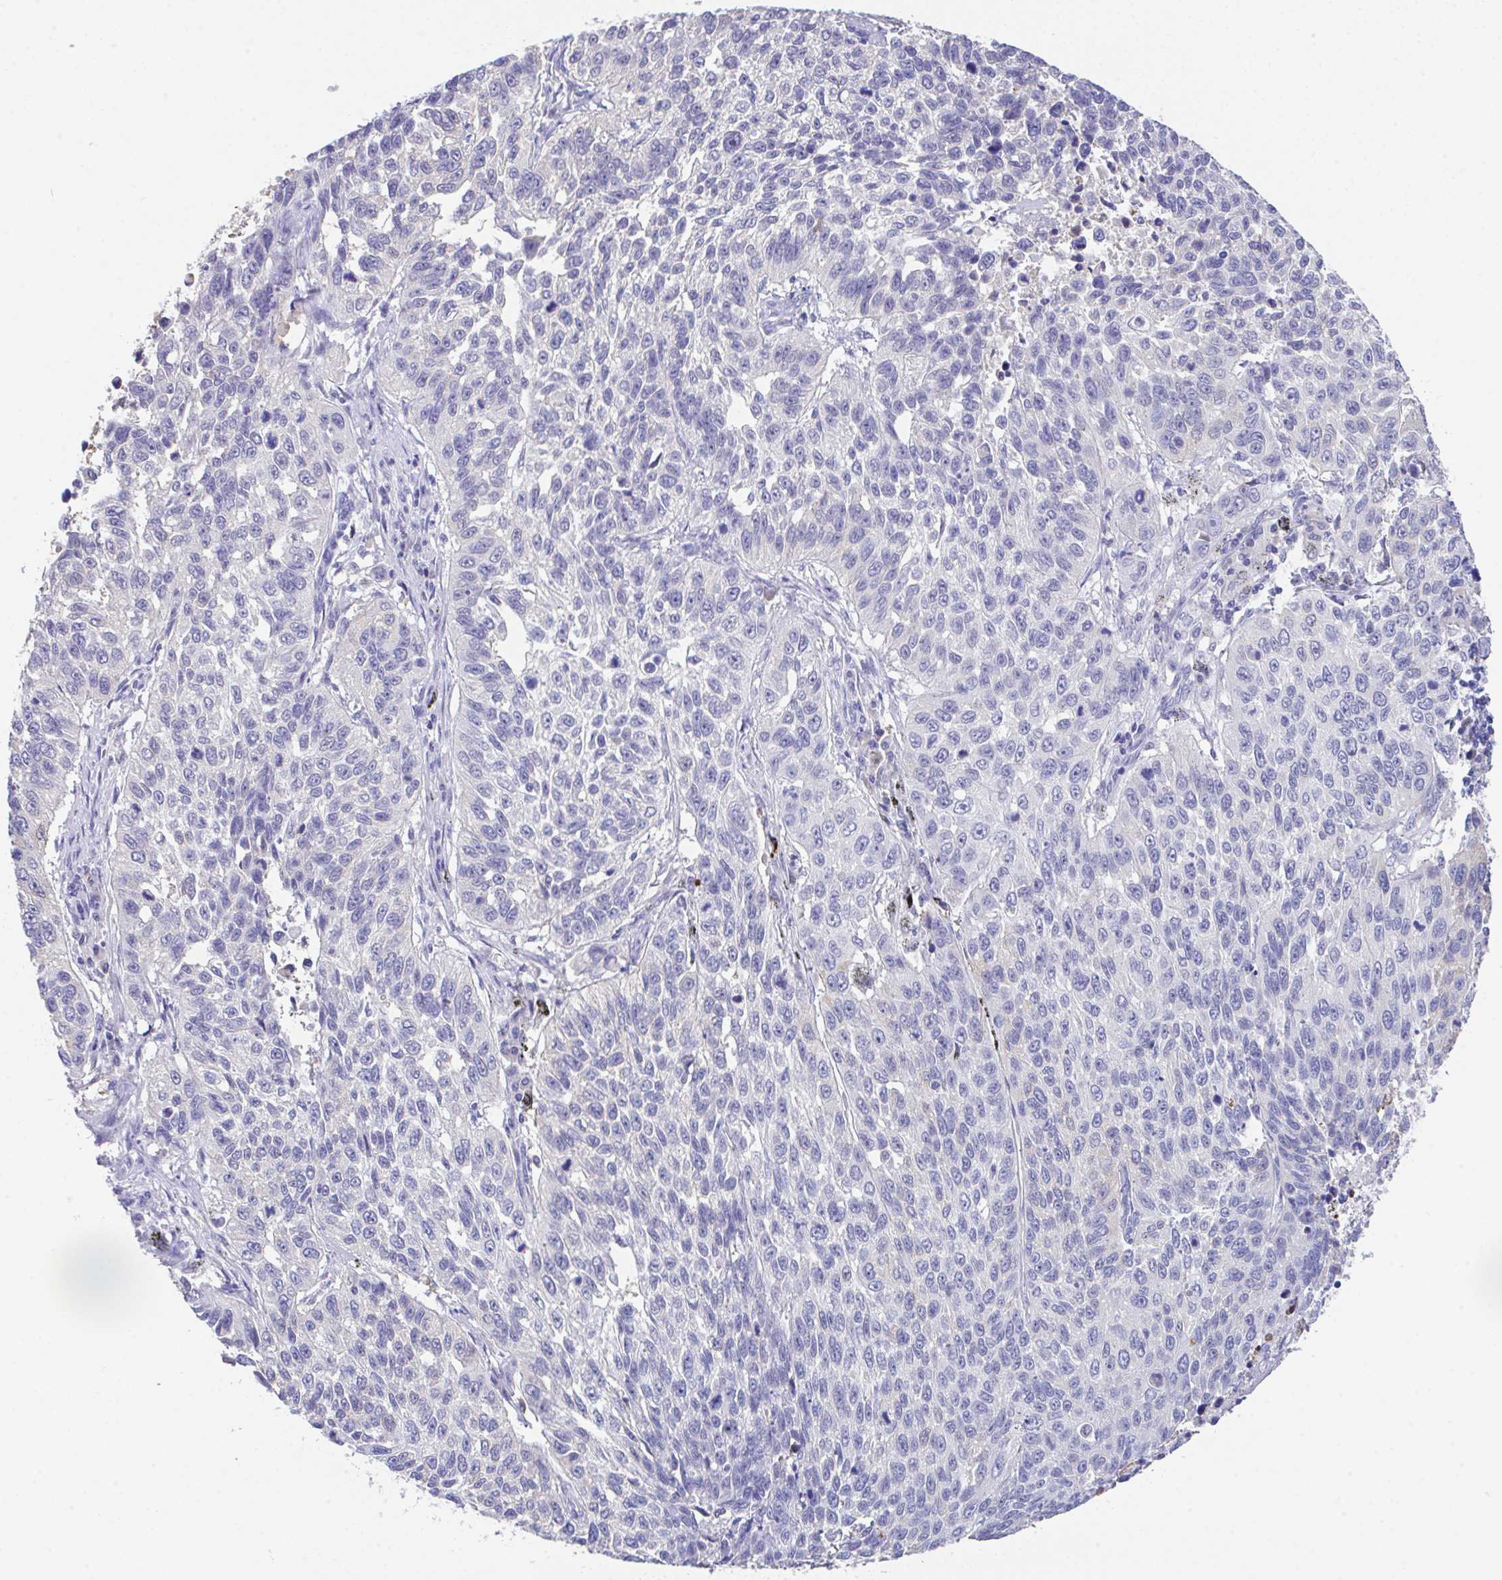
{"staining": {"intensity": "negative", "quantity": "none", "location": "none"}, "tissue": "lung cancer", "cell_type": "Tumor cells", "image_type": "cancer", "snomed": [{"axis": "morphology", "description": "Squamous cell carcinoma, NOS"}, {"axis": "topography", "description": "Lung"}], "caption": "Human lung cancer stained for a protein using IHC shows no expression in tumor cells.", "gene": "HOXB4", "patient": {"sex": "male", "age": 62}}